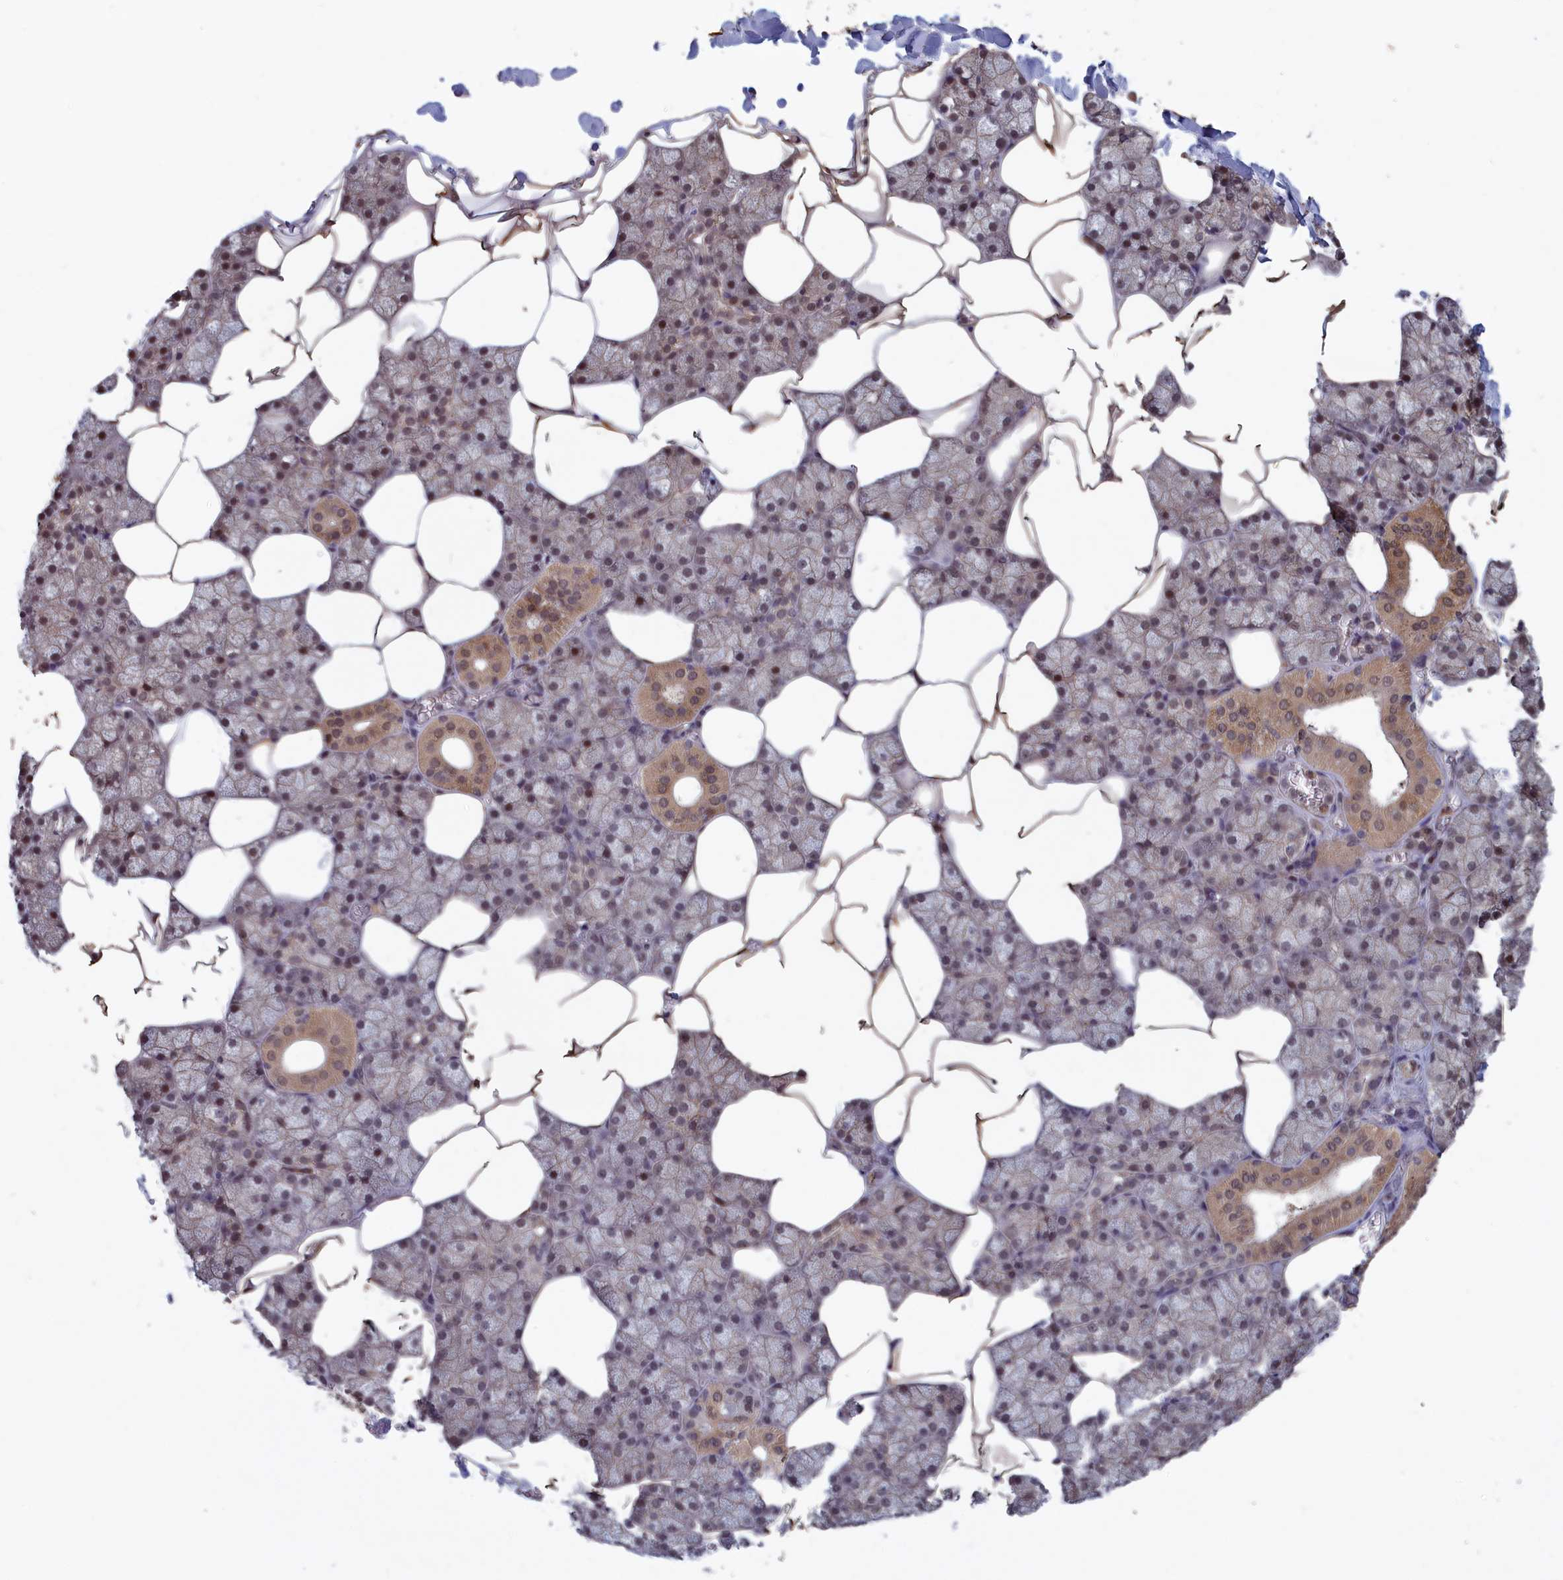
{"staining": {"intensity": "weak", "quantity": "25%-75%", "location": "cytoplasmic/membranous"}, "tissue": "salivary gland", "cell_type": "Glandular cells", "image_type": "normal", "snomed": [{"axis": "morphology", "description": "Normal tissue, NOS"}, {"axis": "topography", "description": "Salivary gland"}], "caption": "A low amount of weak cytoplasmic/membranous staining is present in about 25%-75% of glandular cells in benign salivary gland. The protein is shown in brown color, while the nuclei are stained blue.", "gene": "PLP2", "patient": {"sex": "male", "age": 62}}